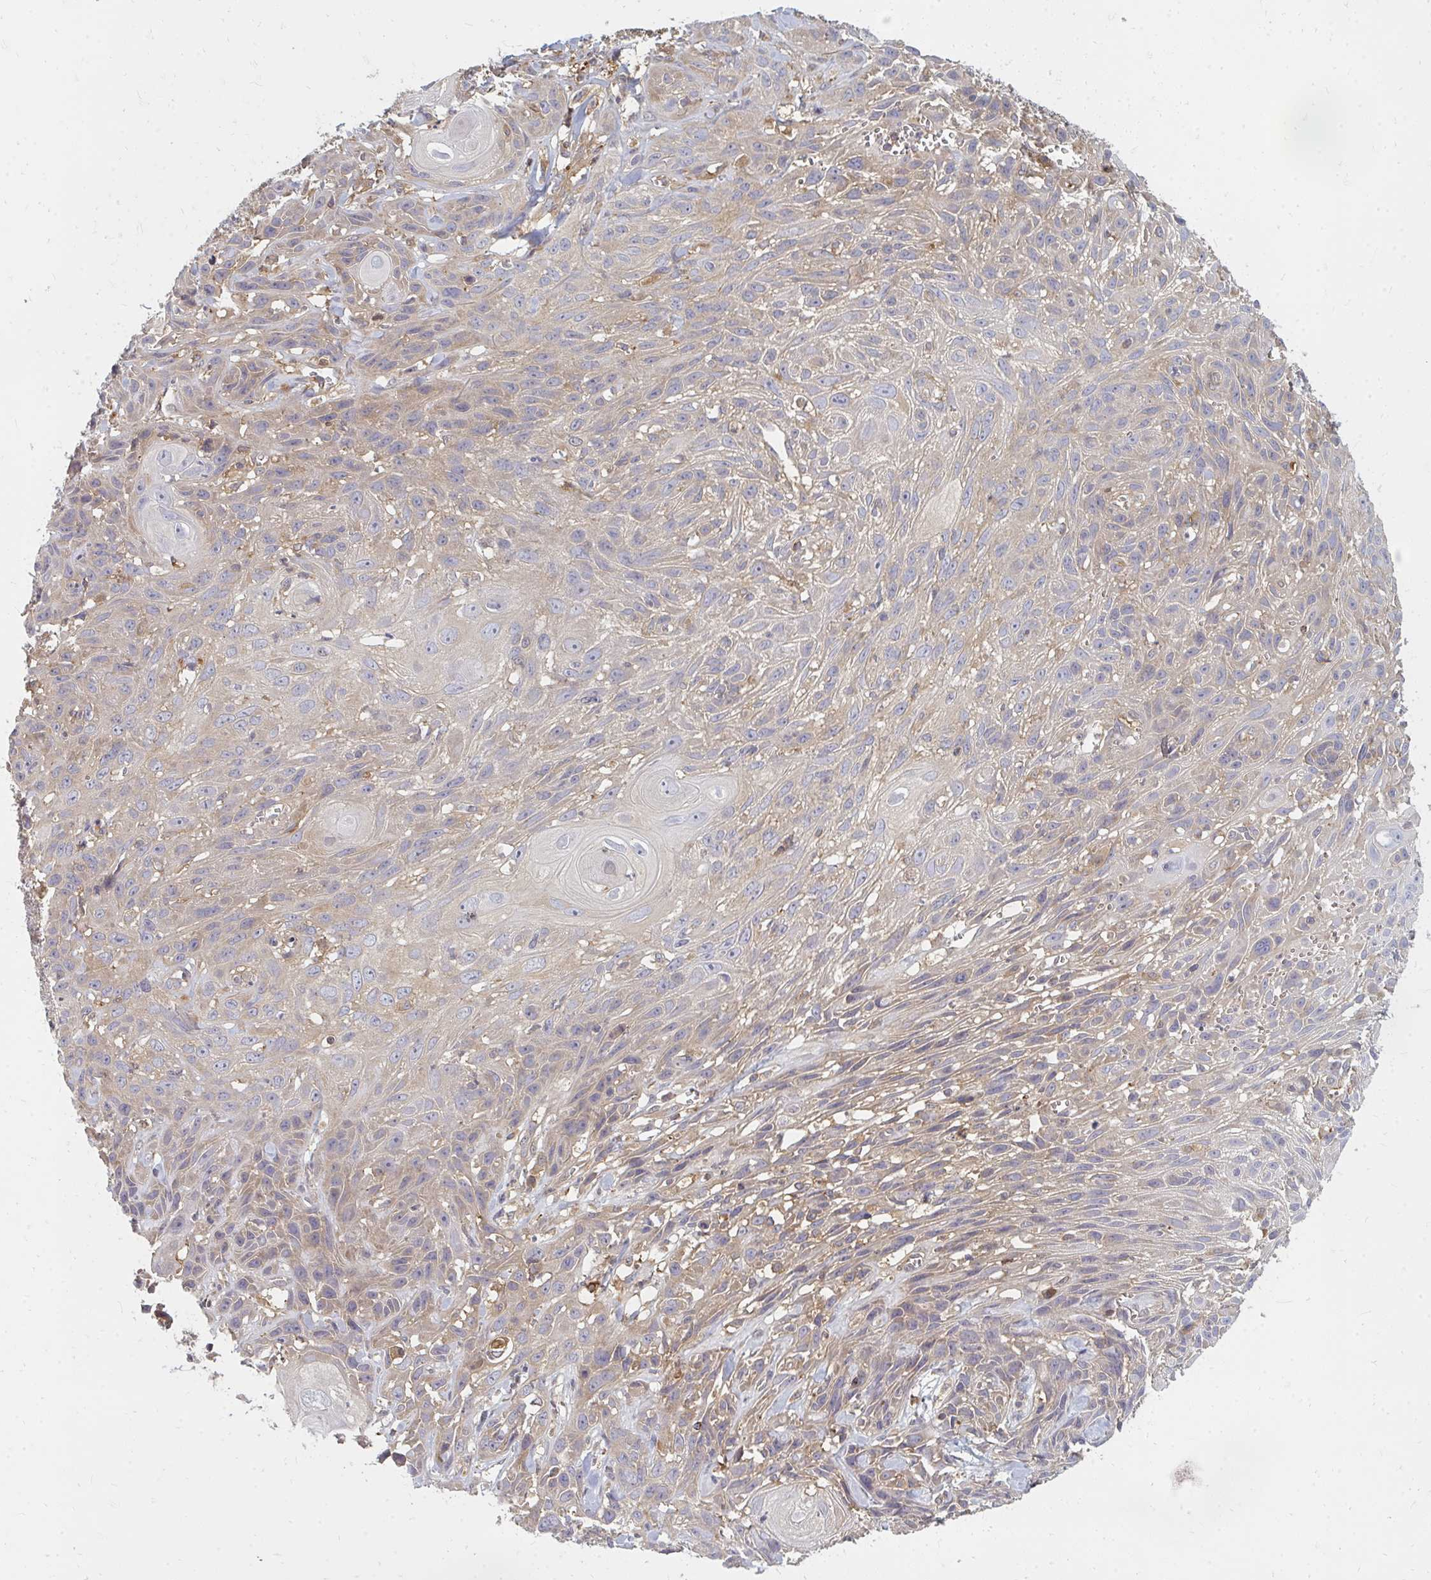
{"staining": {"intensity": "weak", "quantity": "<25%", "location": "cytoplasmic/membranous"}, "tissue": "skin cancer", "cell_type": "Tumor cells", "image_type": "cancer", "snomed": [{"axis": "morphology", "description": "Squamous cell carcinoma, NOS"}, {"axis": "topography", "description": "Skin"}, {"axis": "topography", "description": "Vulva"}], "caption": "Protein analysis of squamous cell carcinoma (skin) reveals no significant expression in tumor cells. Nuclei are stained in blue.", "gene": "ZNF285", "patient": {"sex": "female", "age": 83}}